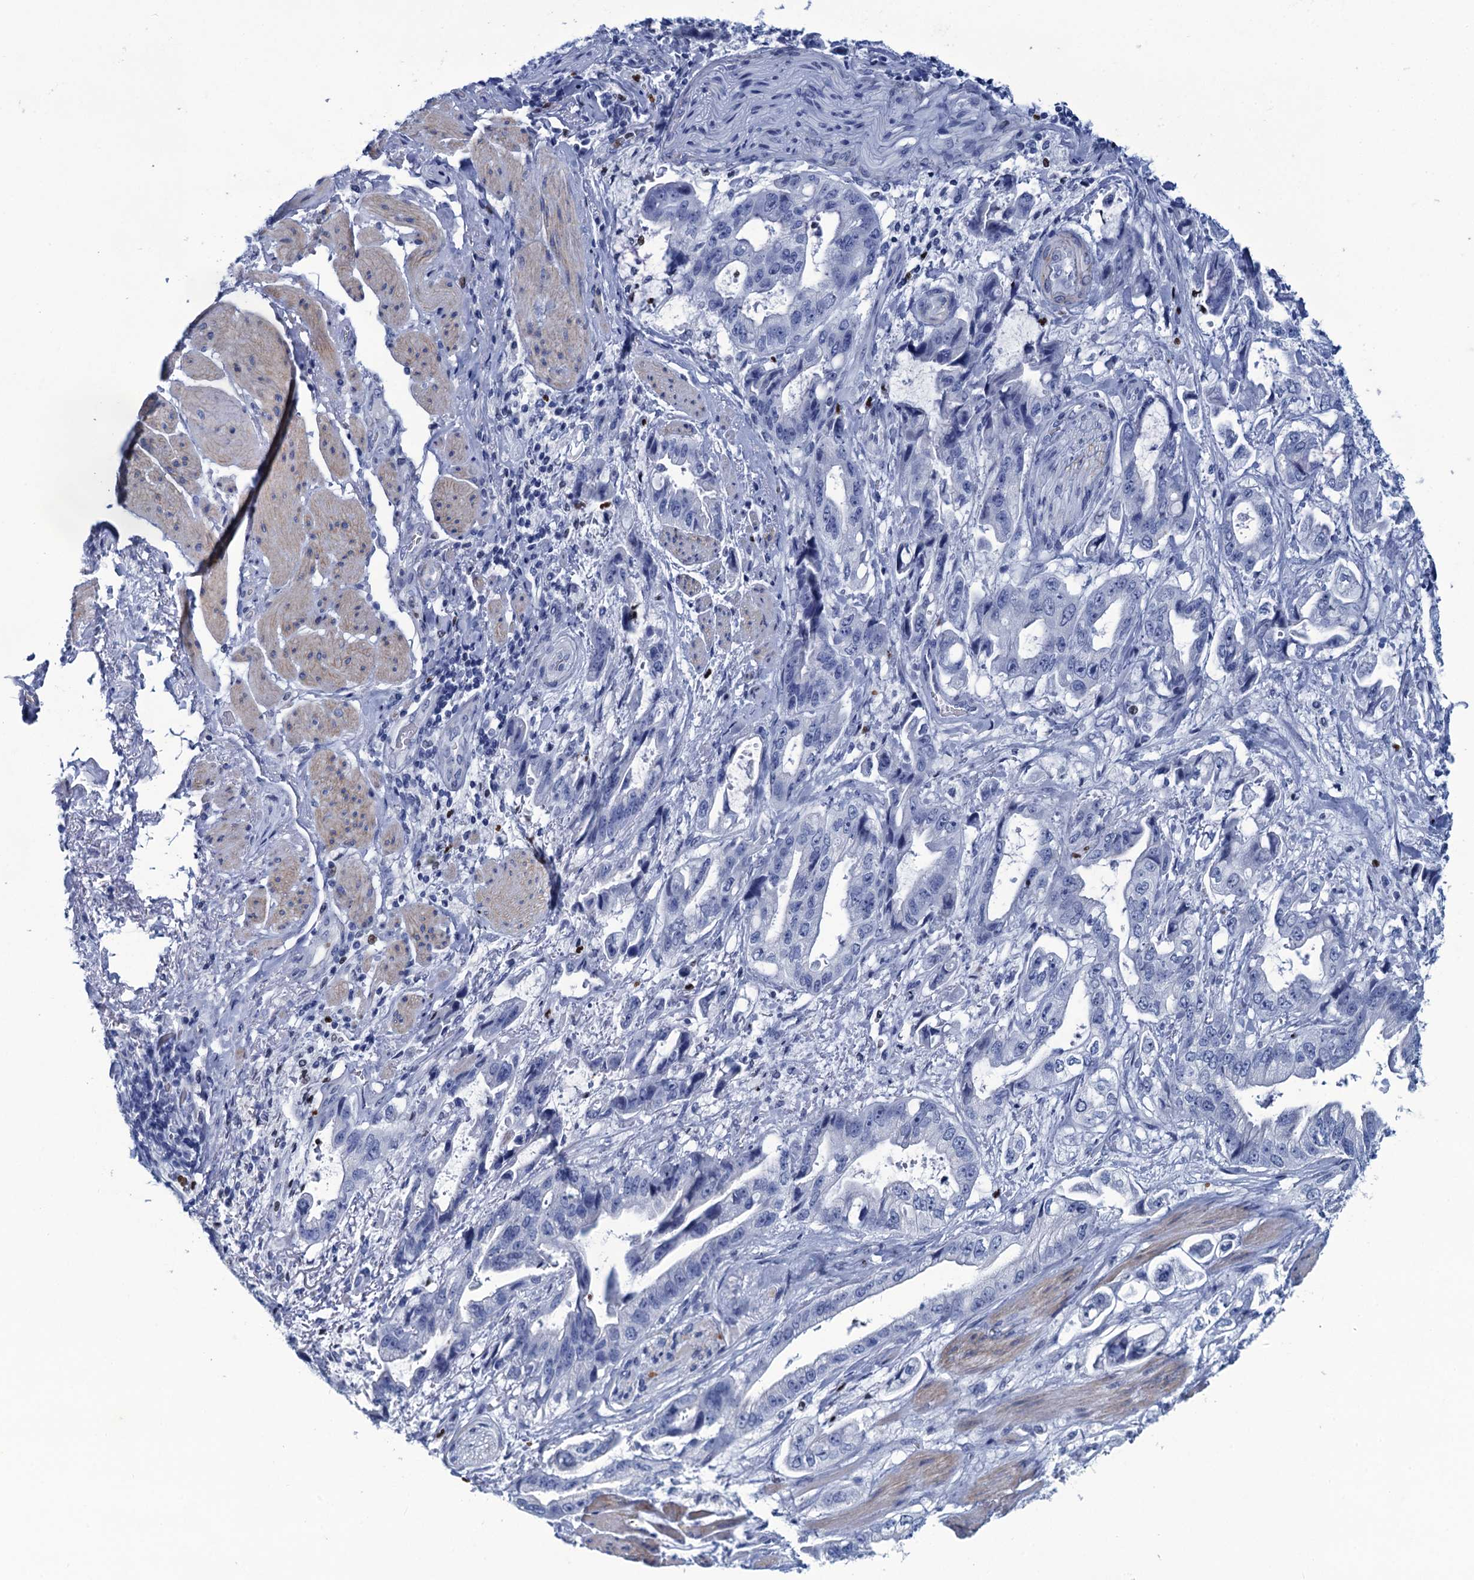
{"staining": {"intensity": "negative", "quantity": "none", "location": "none"}, "tissue": "stomach cancer", "cell_type": "Tumor cells", "image_type": "cancer", "snomed": [{"axis": "morphology", "description": "Adenocarcinoma, NOS"}, {"axis": "topography", "description": "Stomach"}], "caption": "High power microscopy image of an immunohistochemistry photomicrograph of stomach cancer (adenocarcinoma), revealing no significant positivity in tumor cells.", "gene": "RHCG", "patient": {"sex": "male", "age": 62}}